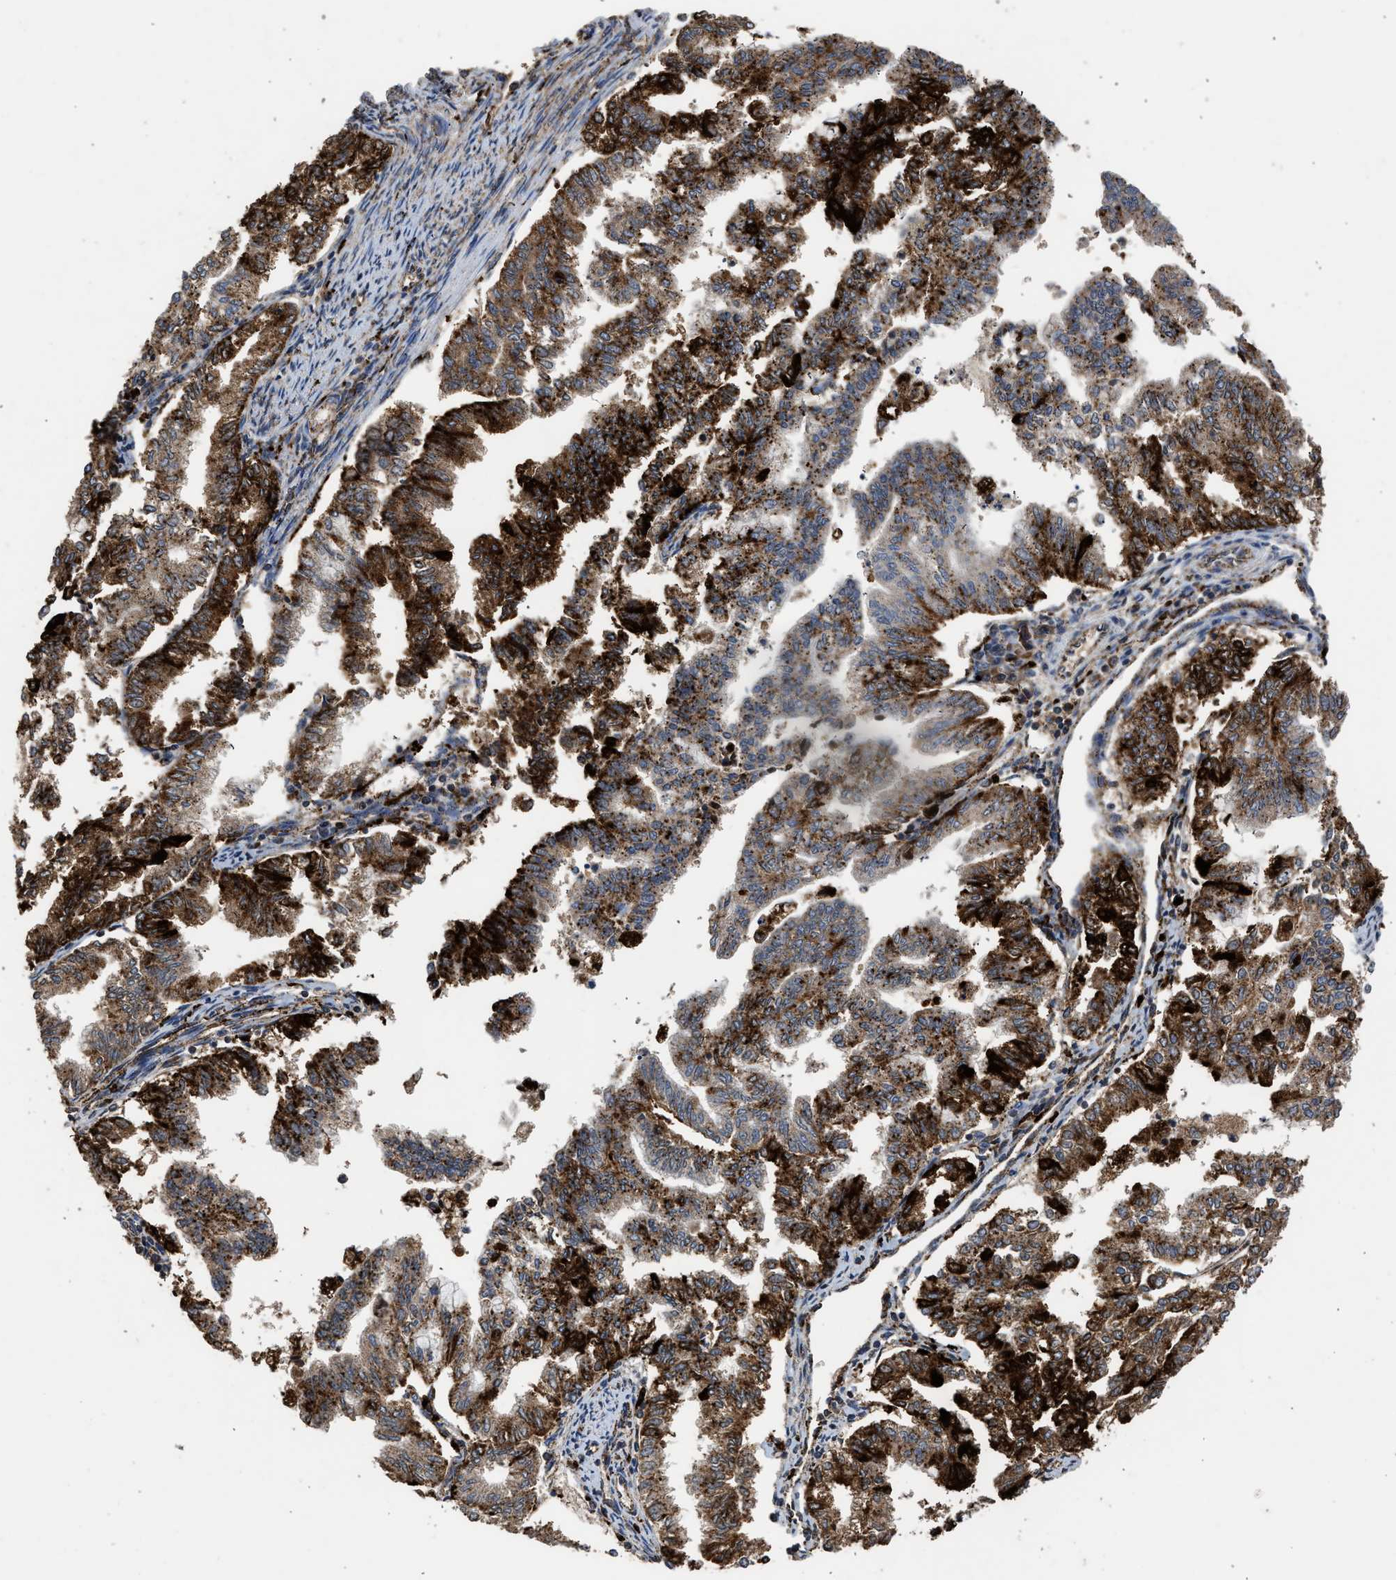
{"staining": {"intensity": "strong", "quantity": ">75%", "location": "cytoplasmic/membranous"}, "tissue": "endometrial cancer", "cell_type": "Tumor cells", "image_type": "cancer", "snomed": [{"axis": "morphology", "description": "Adenocarcinoma, NOS"}, {"axis": "topography", "description": "Endometrium"}], "caption": "DAB (3,3'-diaminobenzidine) immunohistochemical staining of endometrial adenocarcinoma exhibits strong cytoplasmic/membranous protein expression in approximately >75% of tumor cells. (Brightfield microscopy of DAB IHC at high magnification).", "gene": "CTSV", "patient": {"sex": "female", "age": 79}}